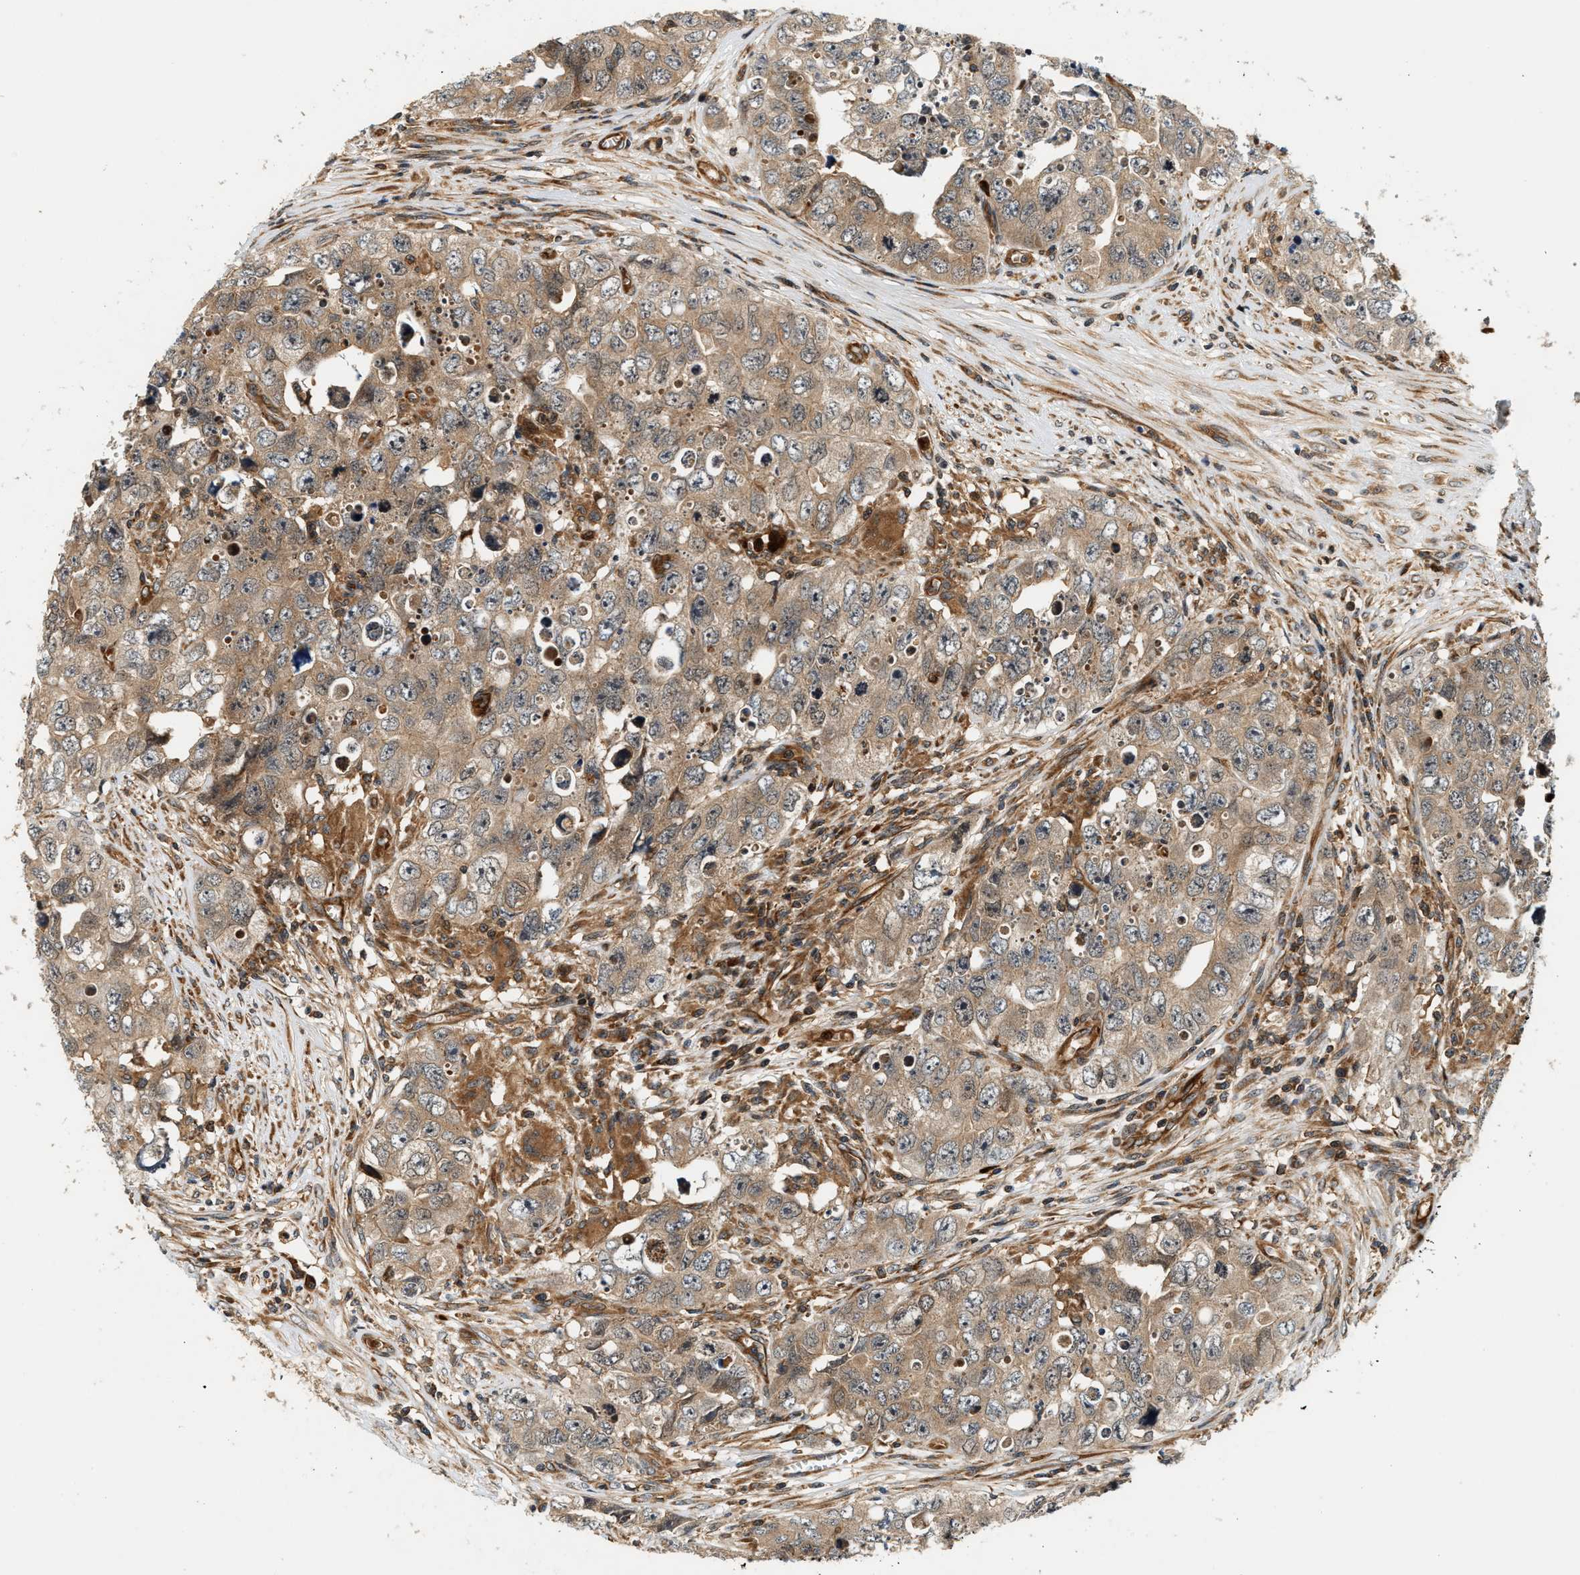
{"staining": {"intensity": "moderate", "quantity": ">75%", "location": "cytoplasmic/membranous"}, "tissue": "testis cancer", "cell_type": "Tumor cells", "image_type": "cancer", "snomed": [{"axis": "morphology", "description": "Seminoma, NOS"}, {"axis": "morphology", "description": "Carcinoma, Embryonal, NOS"}, {"axis": "topography", "description": "Testis"}], "caption": "Testis cancer (embryonal carcinoma) was stained to show a protein in brown. There is medium levels of moderate cytoplasmic/membranous positivity in about >75% of tumor cells.", "gene": "SAMD9", "patient": {"sex": "male", "age": 43}}